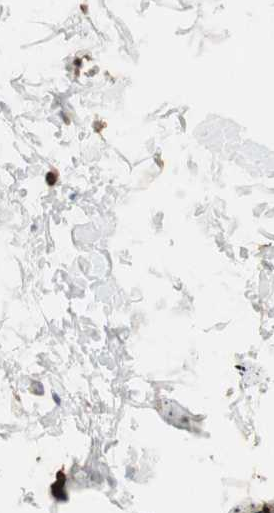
{"staining": {"intensity": "negative", "quantity": "none", "location": "none"}, "tissue": "adipose tissue", "cell_type": "Adipocytes", "image_type": "normal", "snomed": [{"axis": "morphology", "description": "Normal tissue, NOS"}, {"axis": "topography", "description": "Soft tissue"}], "caption": "Micrograph shows no significant protein positivity in adipocytes of benign adipose tissue. (DAB IHC, high magnification).", "gene": "STAB1", "patient": {"sex": "male", "age": 72}}